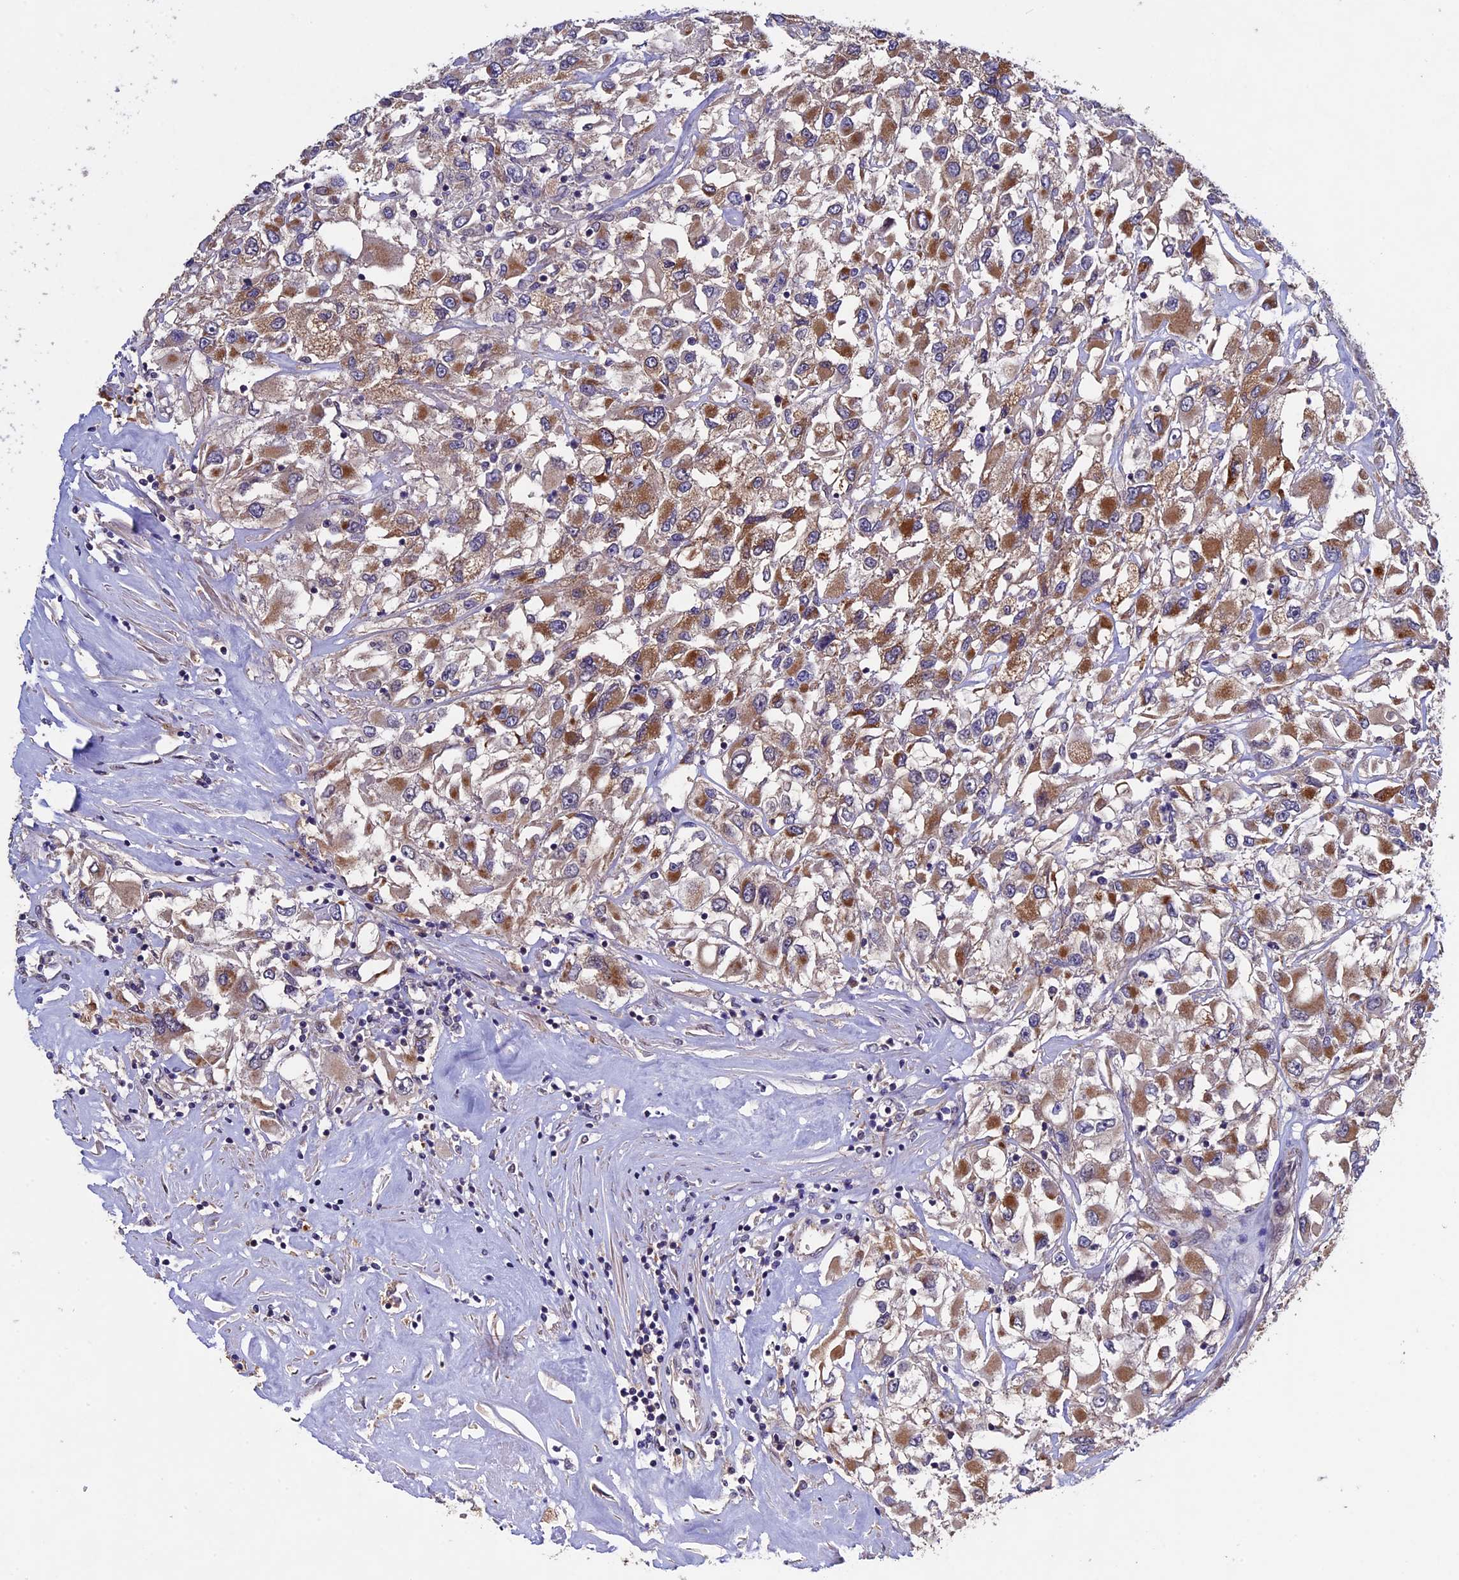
{"staining": {"intensity": "moderate", "quantity": "25%-75%", "location": "cytoplasmic/membranous"}, "tissue": "renal cancer", "cell_type": "Tumor cells", "image_type": "cancer", "snomed": [{"axis": "morphology", "description": "Adenocarcinoma, NOS"}, {"axis": "topography", "description": "Kidney"}], "caption": "Tumor cells reveal medium levels of moderate cytoplasmic/membranous expression in about 25%-75% of cells in renal cancer. The staining was performed using DAB, with brown indicating positive protein expression. Nuclei are stained blue with hematoxylin.", "gene": "RNF17", "patient": {"sex": "female", "age": 52}}